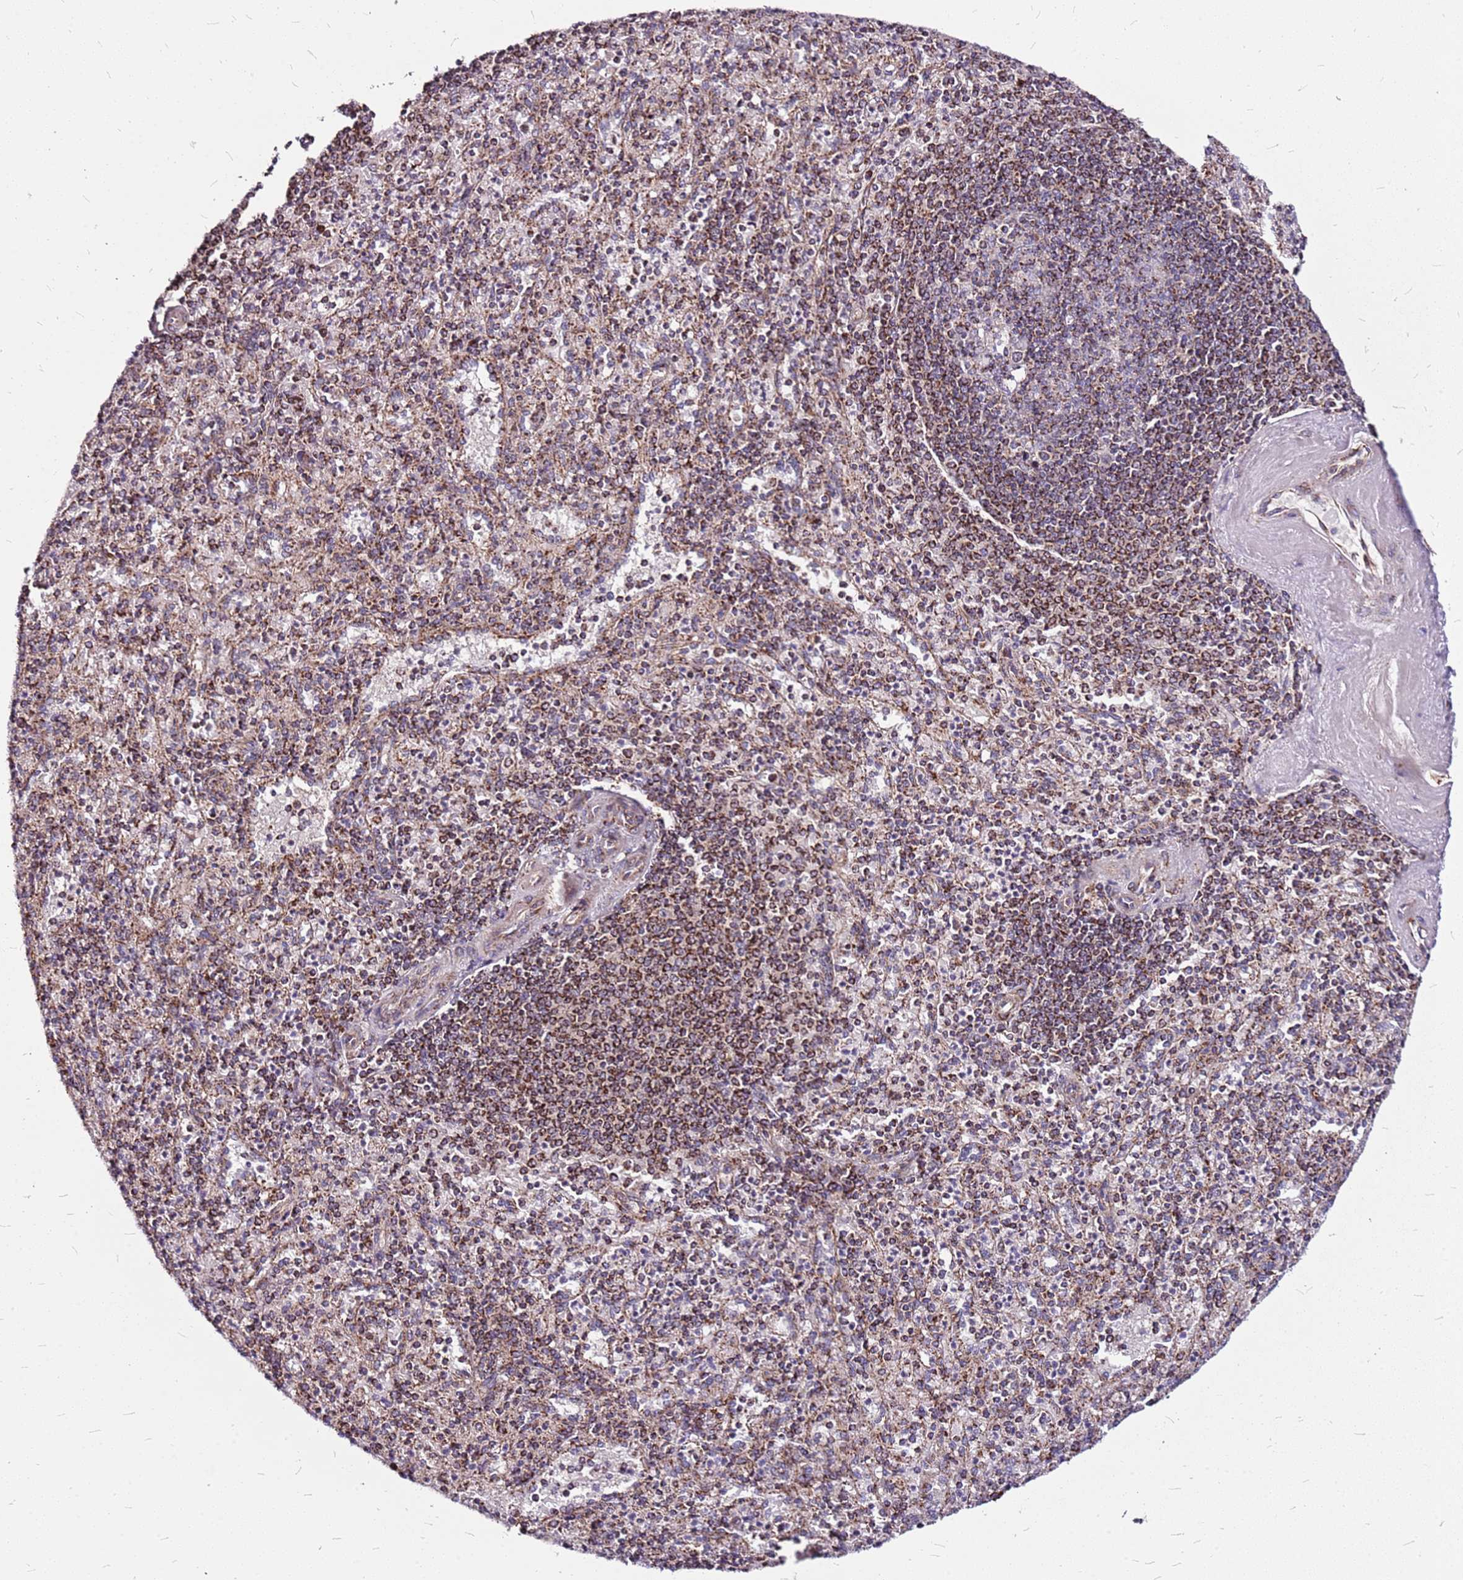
{"staining": {"intensity": "moderate", "quantity": "25%-75%", "location": "cytoplasmic/membranous"}, "tissue": "spleen", "cell_type": "Cells in red pulp", "image_type": "normal", "snomed": [{"axis": "morphology", "description": "Normal tissue, NOS"}, {"axis": "topography", "description": "Spleen"}], "caption": "Spleen stained with immunohistochemistry (IHC) reveals moderate cytoplasmic/membranous staining in about 25%-75% of cells in red pulp.", "gene": "OR51T1", "patient": {"sex": "male", "age": 82}}